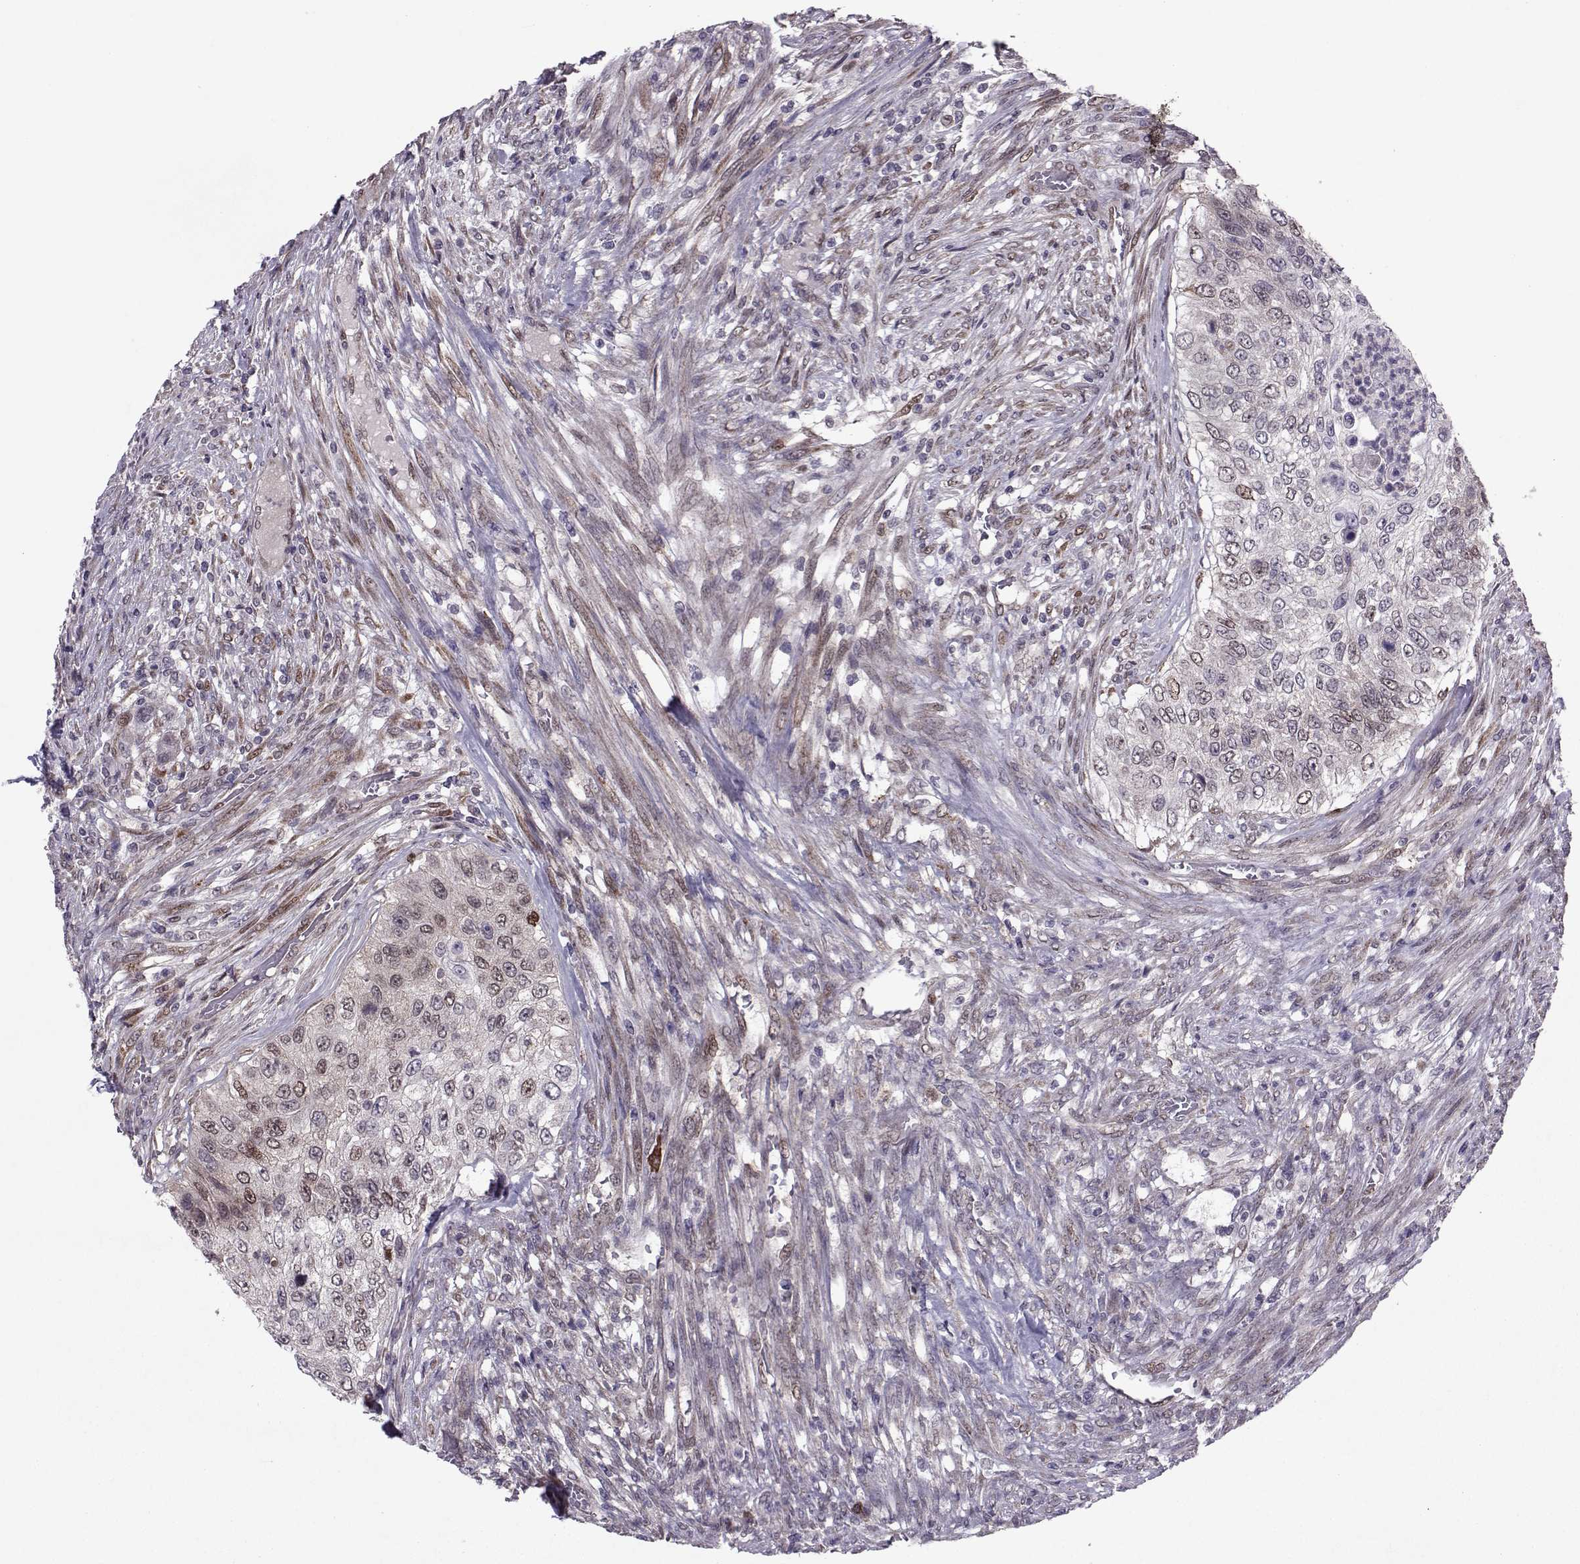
{"staining": {"intensity": "moderate", "quantity": "<25%", "location": "nuclear"}, "tissue": "urothelial cancer", "cell_type": "Tumor cells", "image_type": "cancer", "snomed": [{"axis": "morphology", "description": "Urothelial carcinoma, High grade"}, {"axis": "topography", "description": "Urinary bladder"}], "caption": "A high-resolution micrograph shows immunohistochemistry staining of urothelial cancer, which exhibits moderate nuclear staining in approximately <25% of tumor cells.", "gene": "CDK4", "patient": {"sex": "female", "age": 60}}